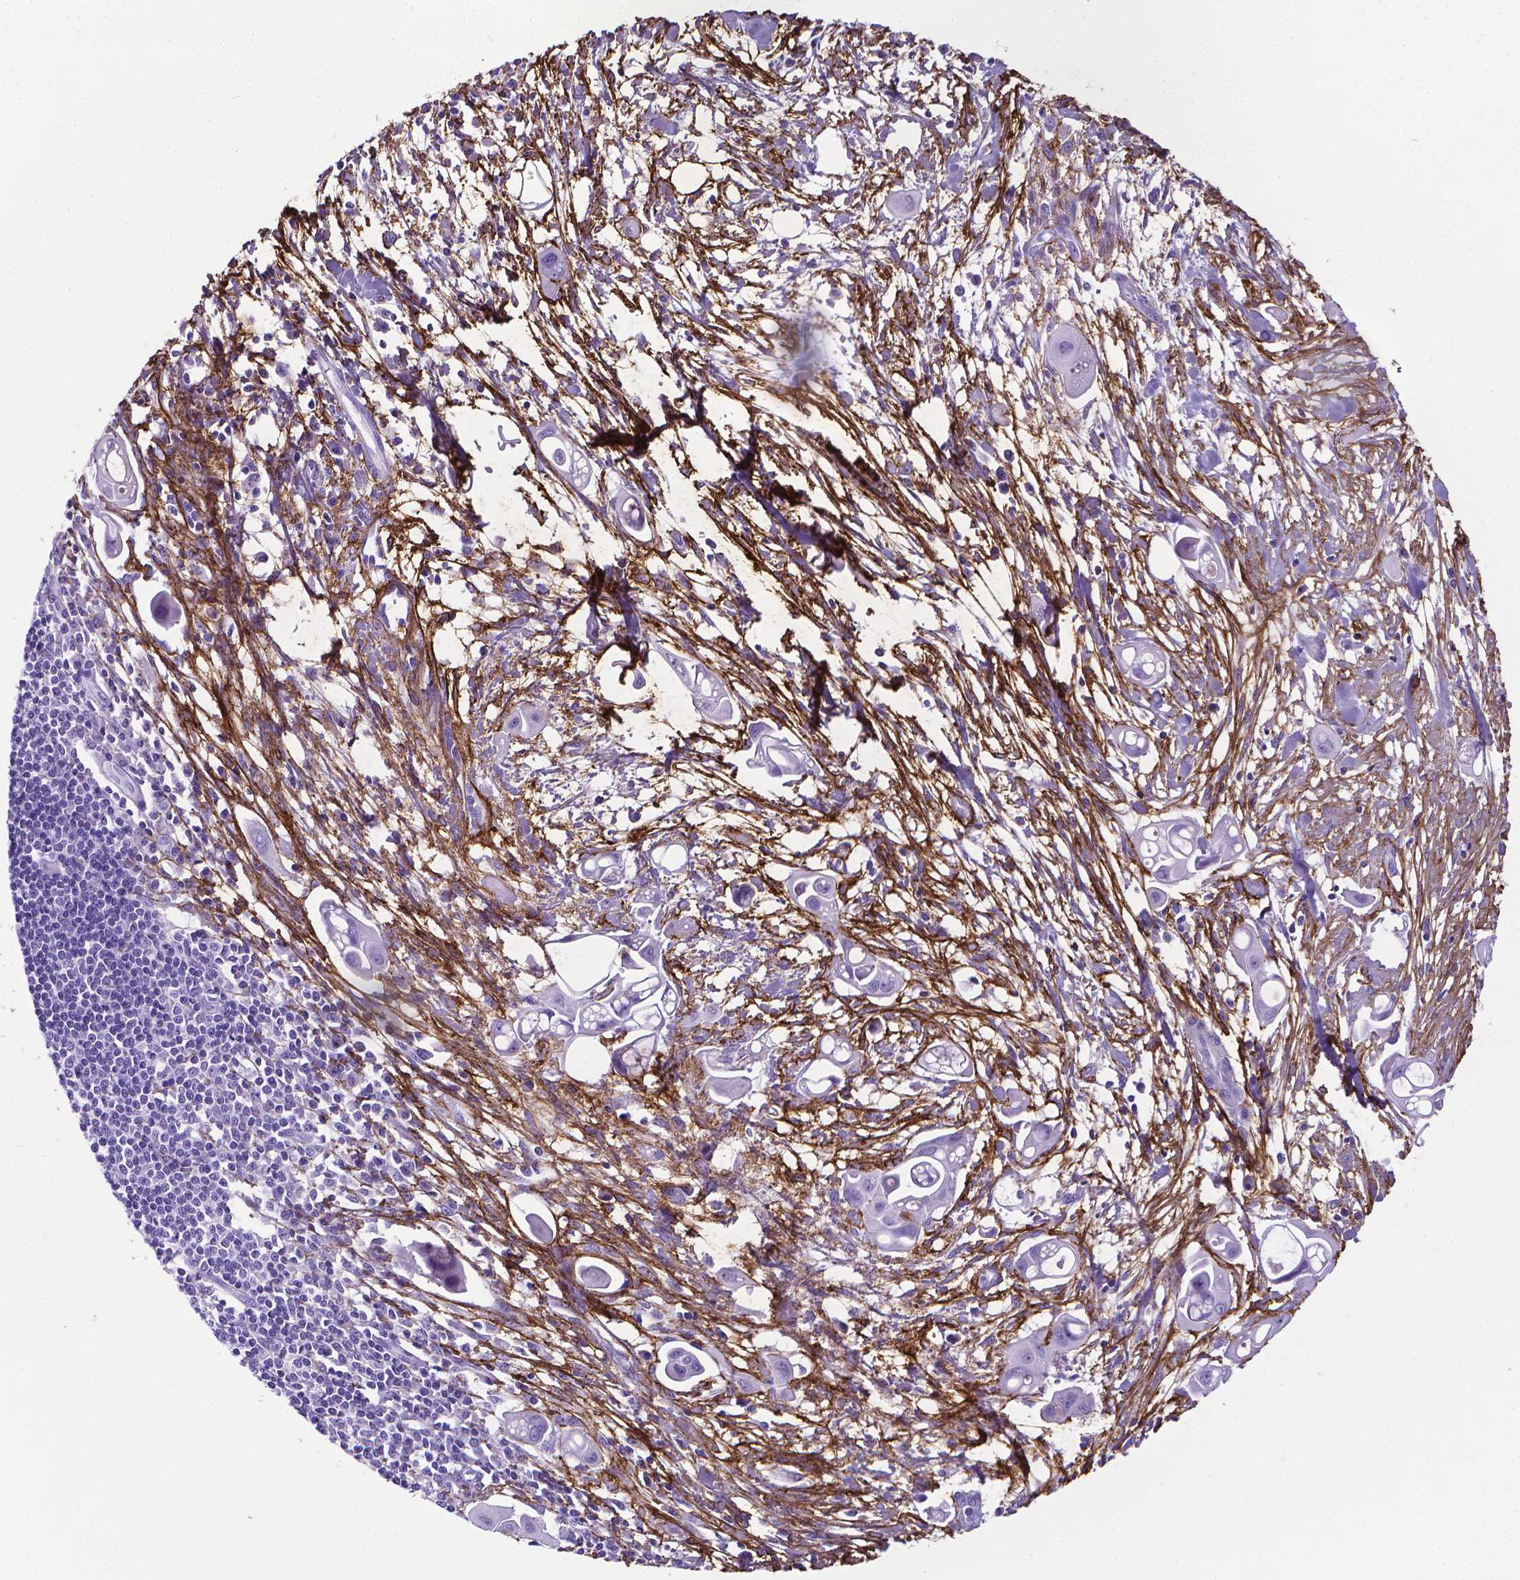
{"staining": {"intensity": "negative", "quantity": "none", "location": "none"}, "tissue": "pancreatic cancer", "cell_type": "Tumor cells", "image_type": "cancer", "snomed": [{"axis": "morphology", "description": "Adenocarcinoma, NOS"}, {"axis": "topography", "description": "Pancreas"}], "caption": "Immunohistochemistry histopathology image of human adenocarcinoma (pancreatic) stained for a protein (brown), which shows no staining in tumor cells.", "gene": "MFAP2", "patient": {"sex": "male", "age": 50}}